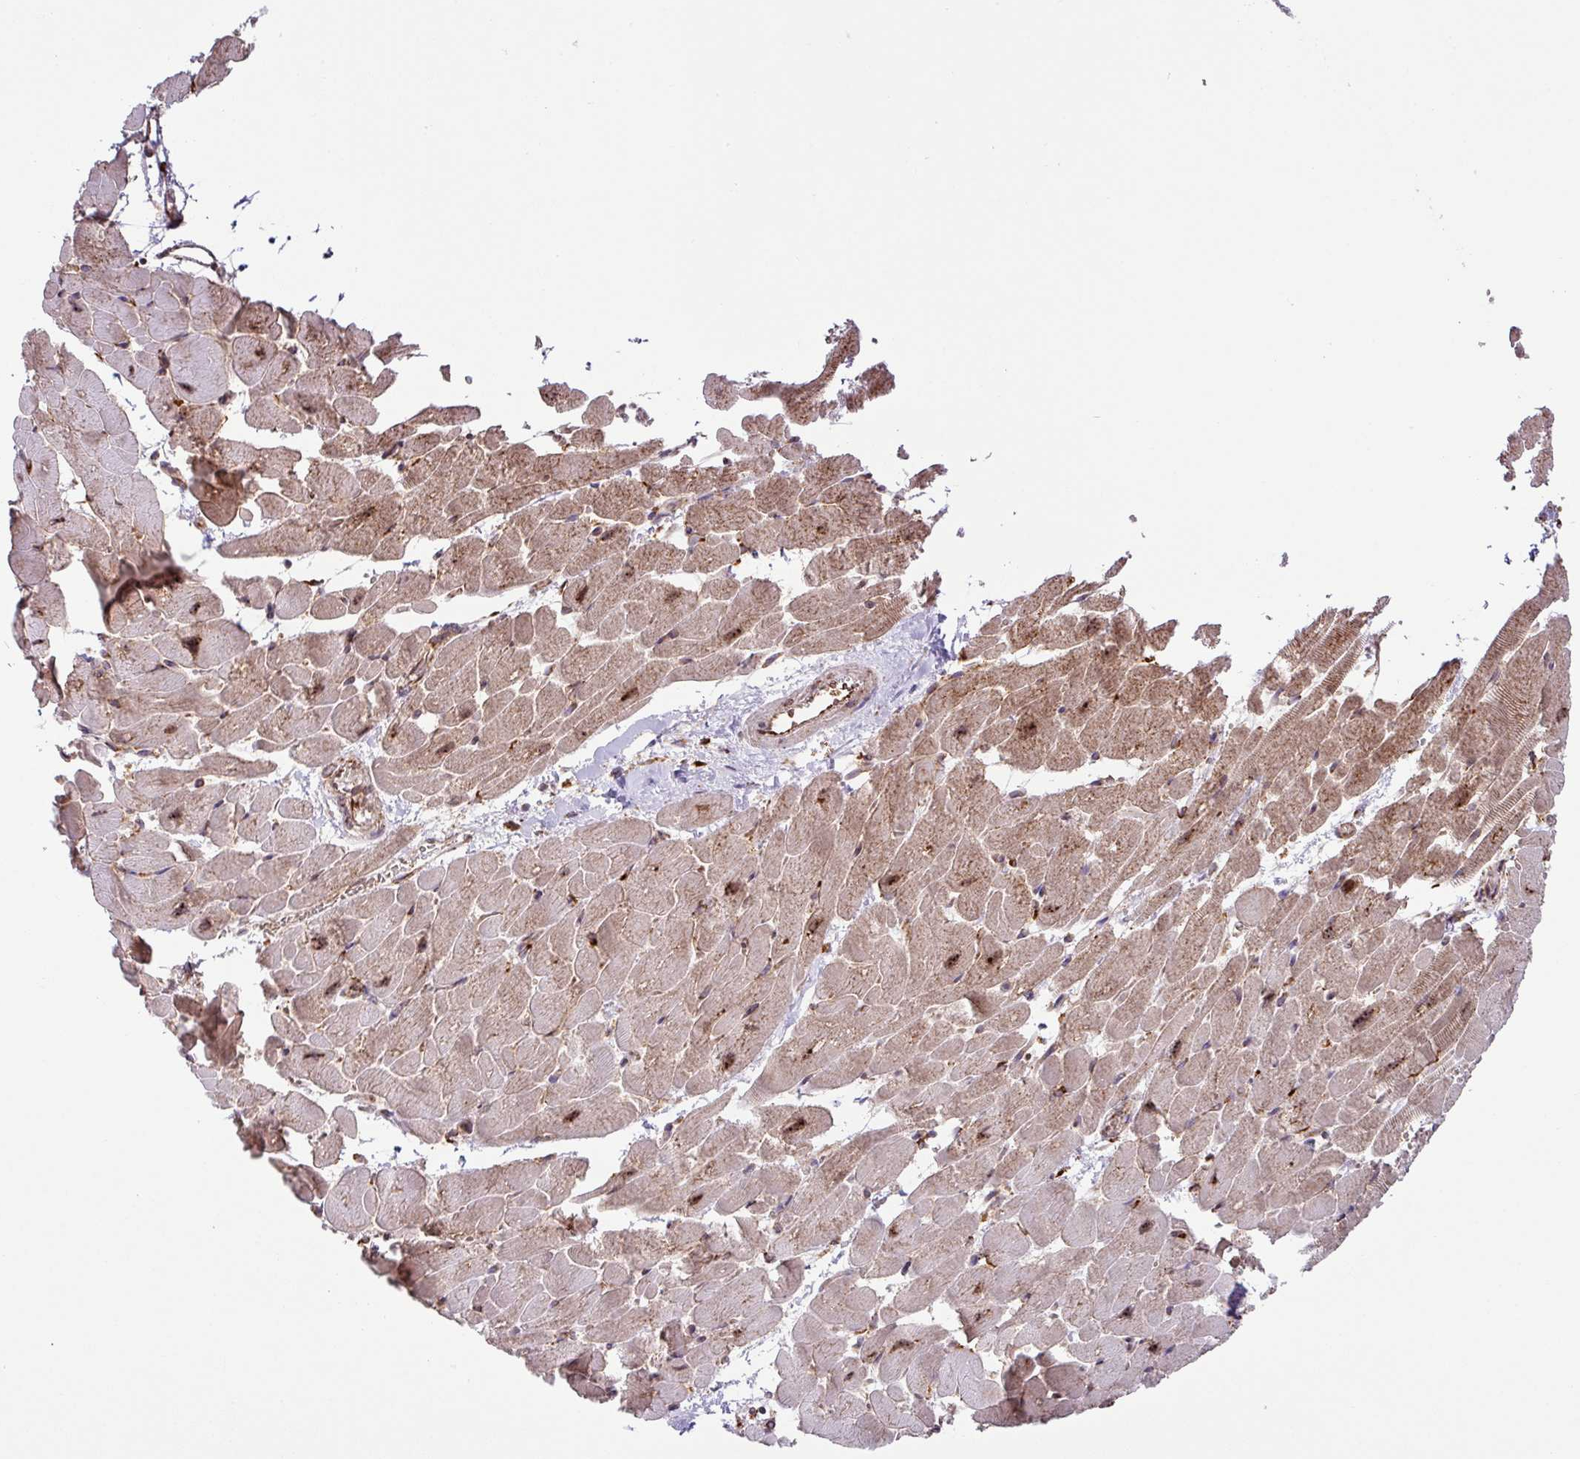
{"staining": {"intensity": "moderate", "quantity": ">75%", "location": "cytoplasmic/membranous,nuclear"}, "tissue": "heart muscle", "cell_type": "Cardiomyocytes", "image_type": "normal", "snomed": [{"axis": "morphology", "description": "Normal tissue, NOS"}, {"axis": "topography", "description": "Heart"}], "caption": "High-power microscopy captured an IHC photomicrograph of benign heart muscle, revealing moderate cytoplasmic/membranous,nuclear staining in approximately >75% of cardiomyocytes. The staining was performed using DAB (3,3'-diaminobenzidine) to visualize the protein expression in brown, while the nuclei were stained in blue with hematoxylin (Magnification: 20x).", "gene": "SLC39A7", "patient": {"sex": "male", "age": 37}}